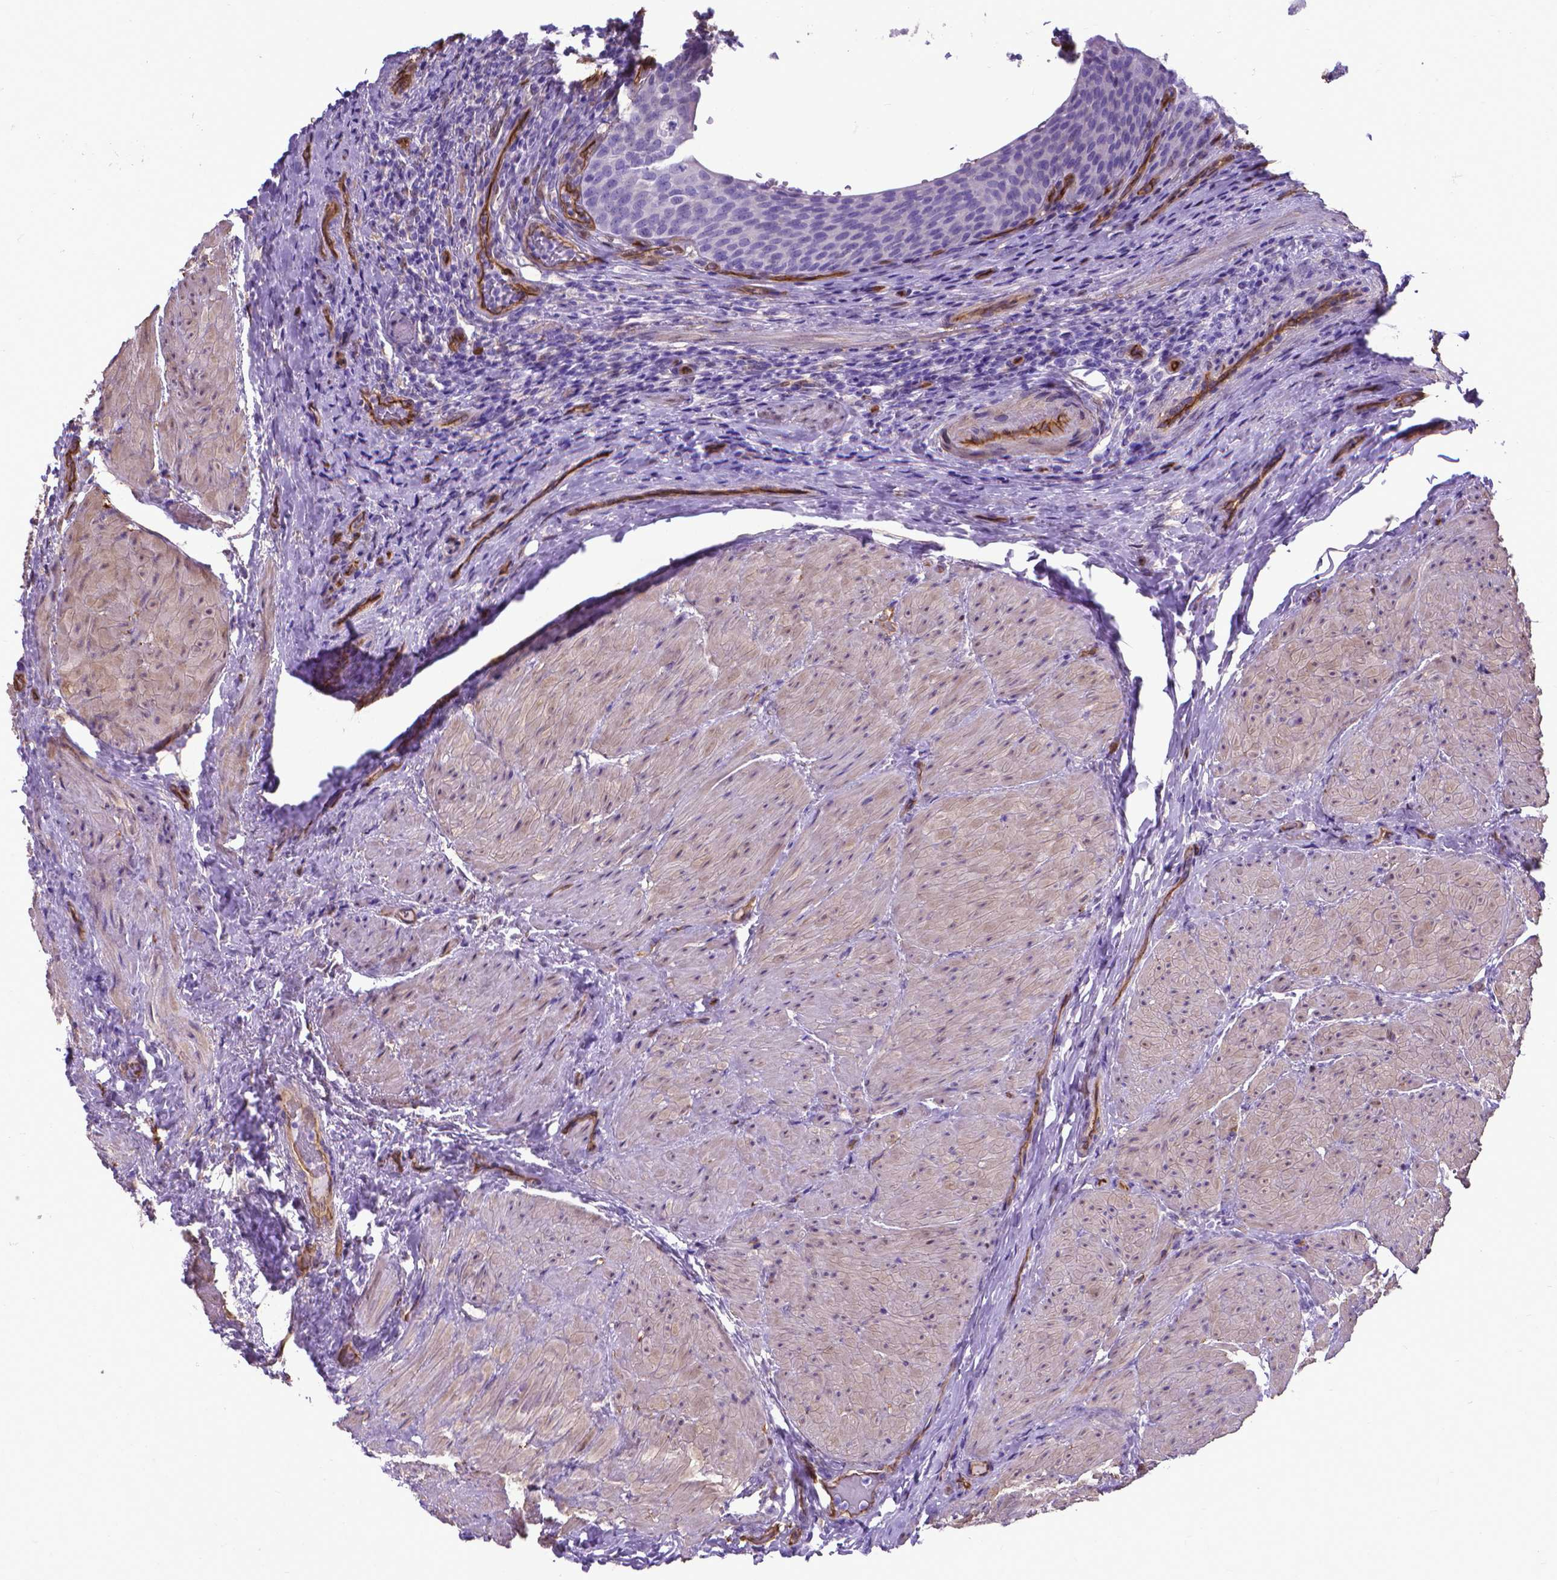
{"staining": {"intensity": "negative", "quantity": "none", "location": "none"}, "tissue": "urinary bladder", "cell_type": "Urothelial cells", "image_type": "normal", "snomed": [{"axis": "morphology", "description": "Normal tissue, NOS"}, {"axis": "topography", "description": "Urinary bladder"}, {"axis": "topography", "description": "Peripheral nerve tissue"}], "caption": "Urothelial cells show no significant protein staining in unremarkable urinary bladder. Nuclei are stained in blue.", "gene": "CLIC4", "patient": {"sex": "male", "age": 66}}